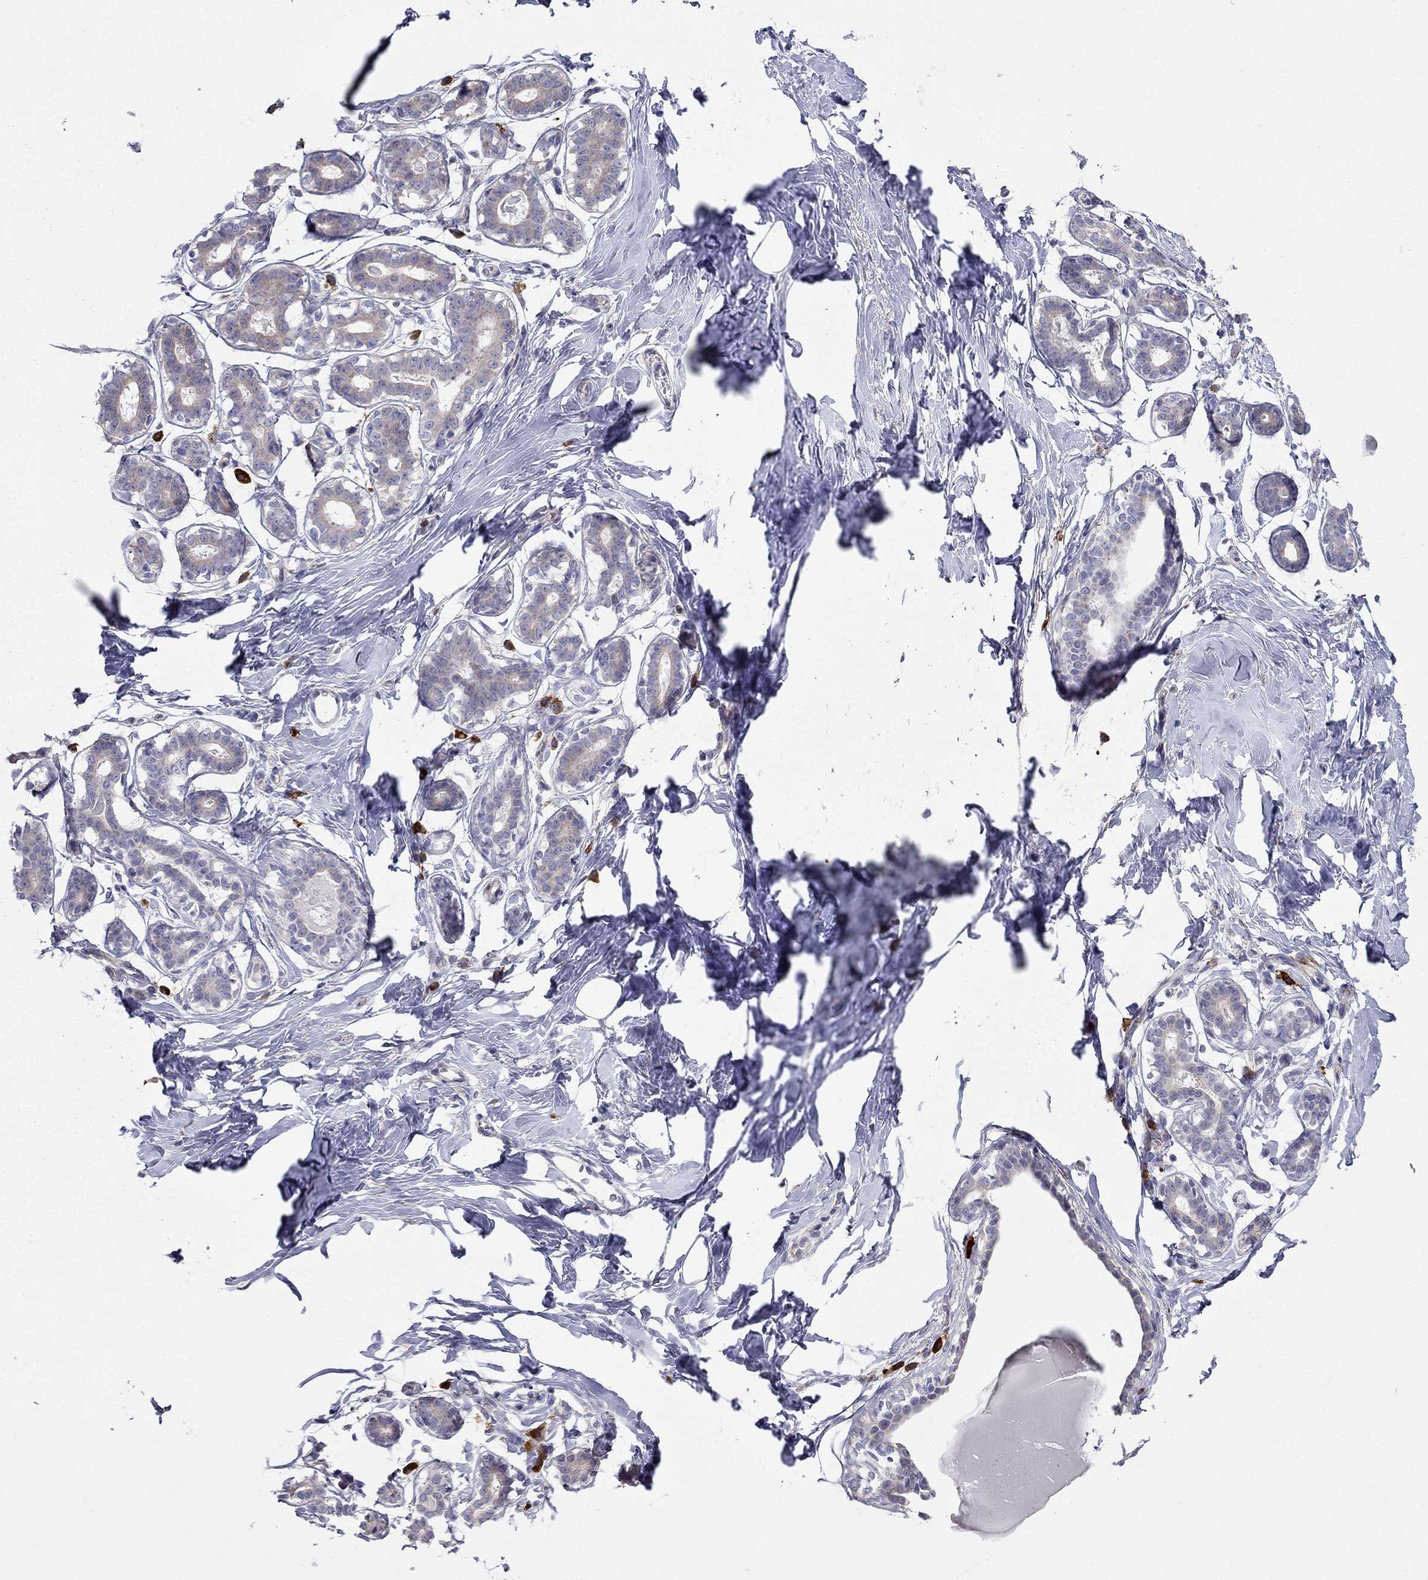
{"staining": {"intensity": "negative", "quantity": "none", "location": "none"}, "tissue": "breast", "cell_type": "Adipocytes", "image_type": "normal", "snomed": [{"axis": "morphology", "description": "Normal tissue, NOS"}, {"axis": "morphology", "description": "Lobular carcinoma, in situ"}, {"axis": "topography", "description": "Breast"}], "caption": "A high-resolution photomicrograph shows immunohistochemistry (IHC) staining of unremarkable breast, which exhibits no significant staining in adipocytes.", "gene": "LONRF2", "patient": {"sex": "female", "age": 35}}